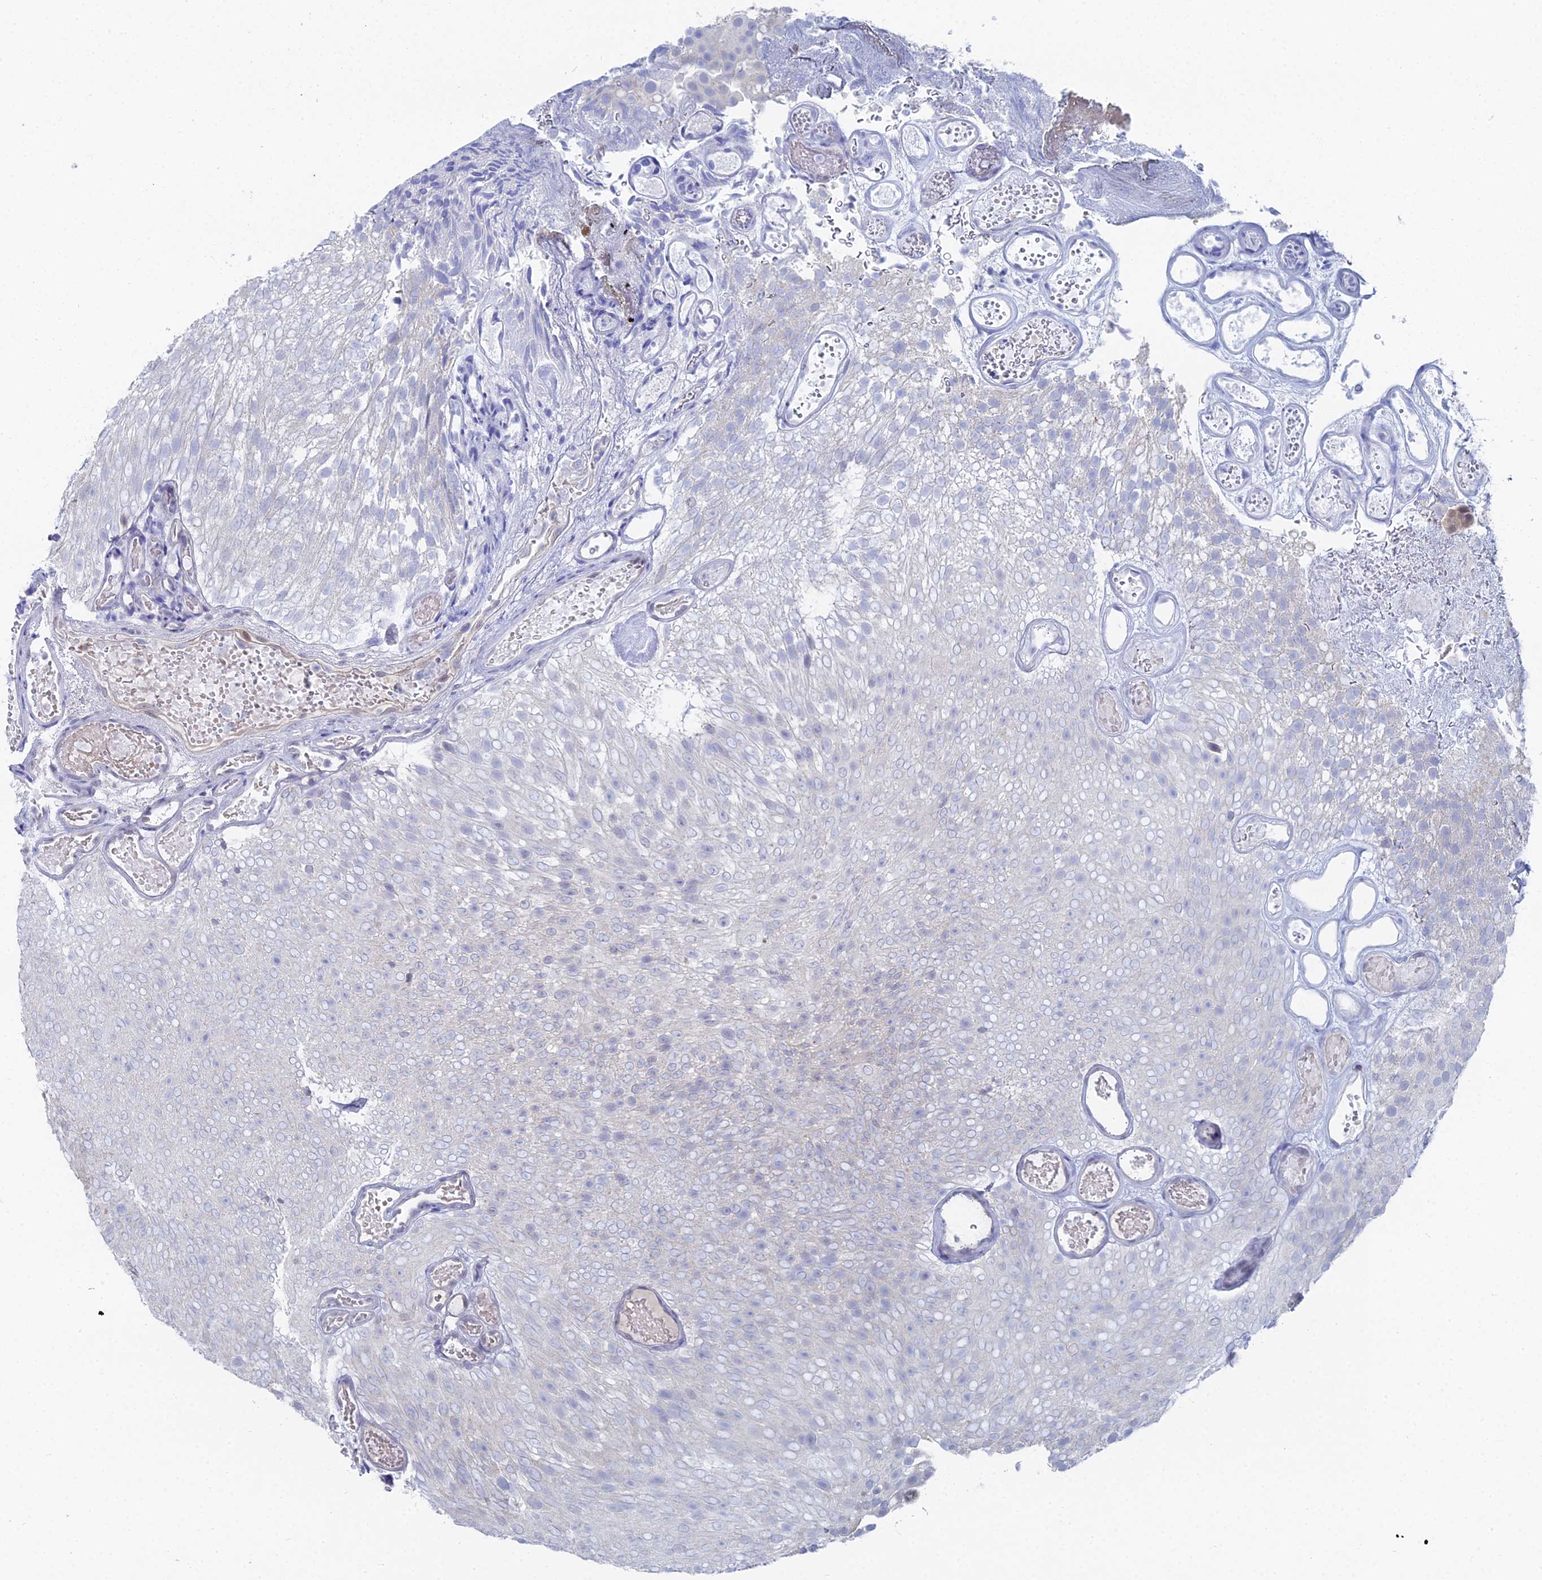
{"staining": {"intensity": "negative", "quantity": "none", "location": "none"}, "tissue": "urothelial cancer", "cell_type": "Tumor cells", "image_type": "cancer", "snomed": [{"axis": "morphology", "description": "Urothelial carcinoma, Low grade"}, {"axis": "topography", "description": "Urinary bladder"}], "caption": "Tumor cells are negative for protein expression in human urothelial carcinoma (low-grade). The staining is performed using DAB (3,3'-diaminobenzidine) brown chromogen with nuclei counter-stained in using hematoxylin.", "gene": "THAP4", "patient": {"sex": "male", "age": 78}}